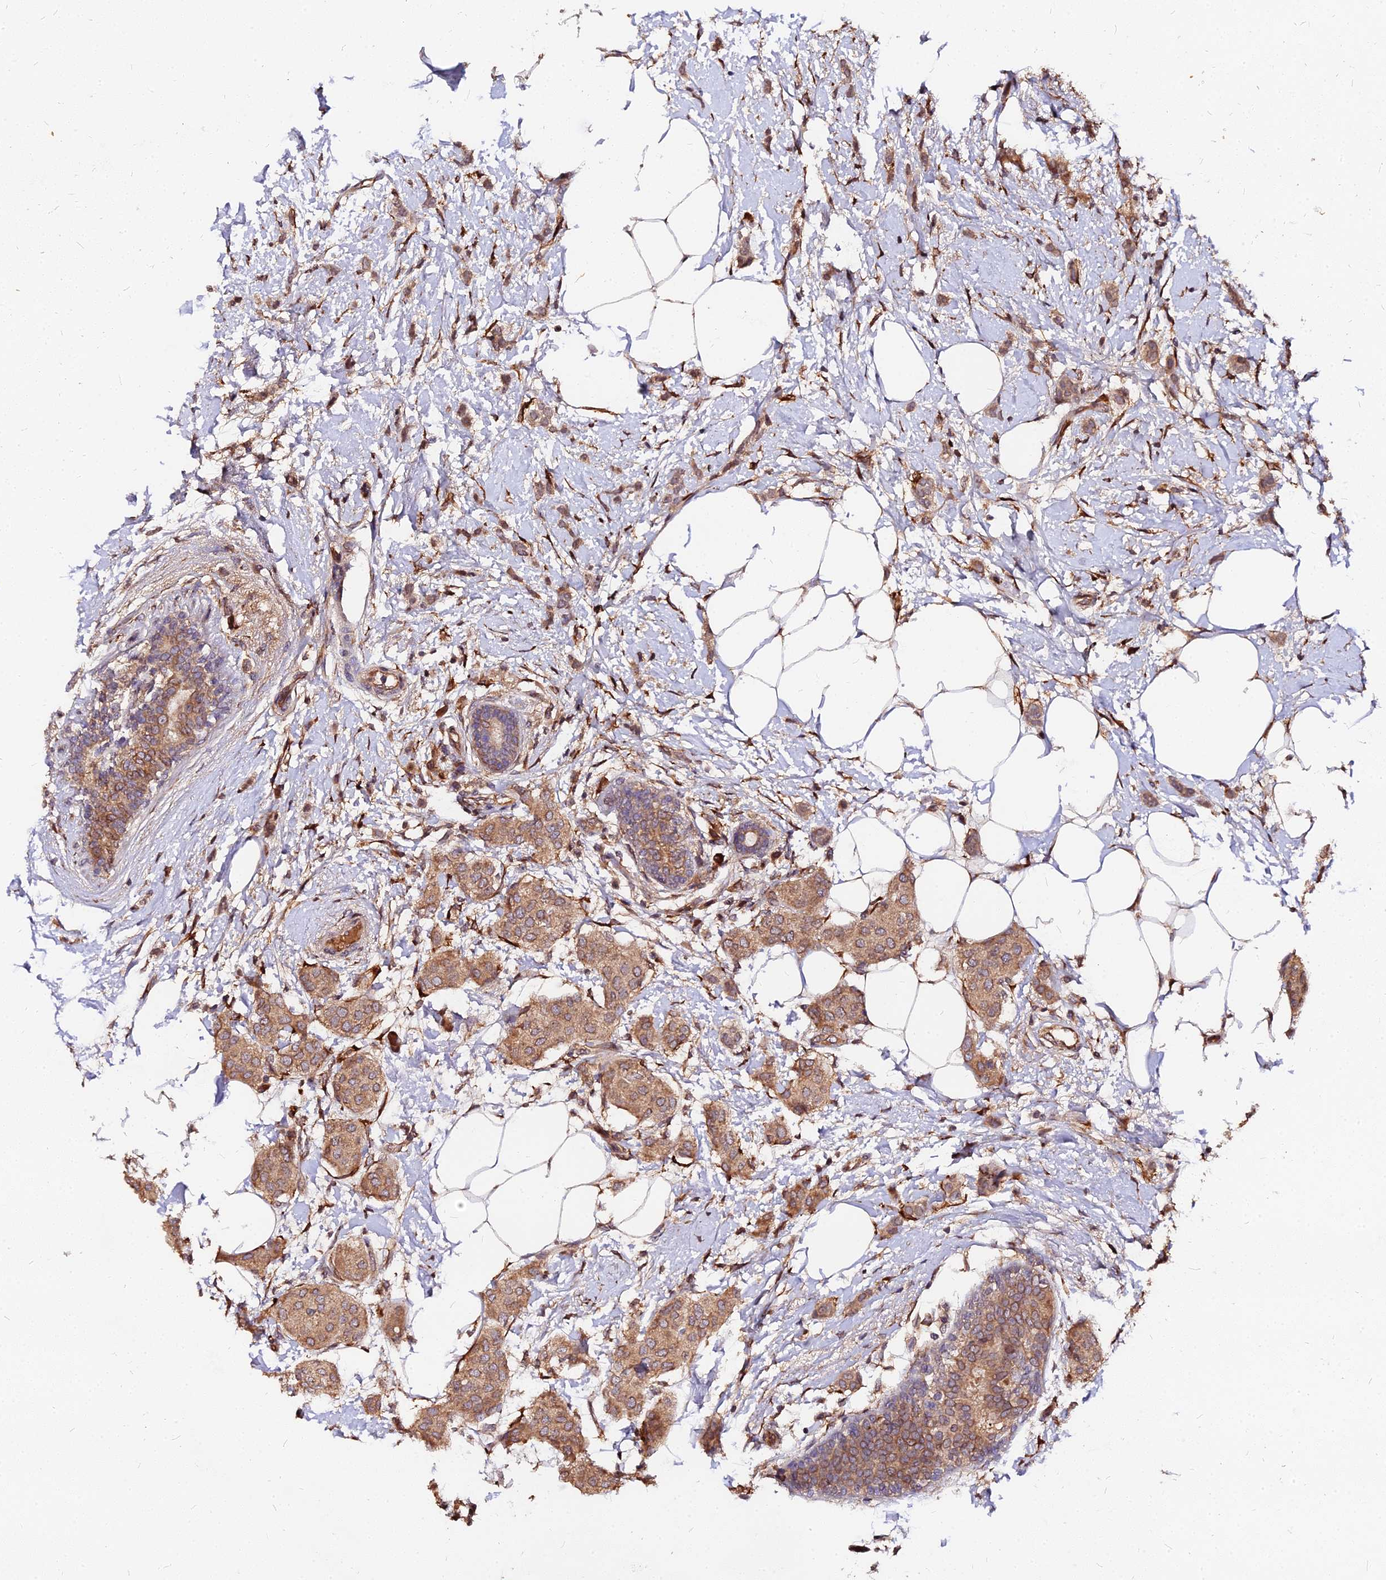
{"staining": {"intensity": "moderate", "quantity": ">75%", "location": "cytoplasmic/membranous"}, "tissue": "breast cancer", "cell_type": "Tumor cells", "image_type": "cancer", "snomed": [{"axis": "morphology", "description": "Duct carcinoma"}, {"axis": "topography", "description": "Breast"}], "caption": "Invasive ductal carcinoma (breast) stained for a protein (brown) displays moderate cytoplasmic/membranous positive expression in about >75% of tumor cells.", "gene": "PDE4D", "patient": {"sex": "female", "age": 72}}